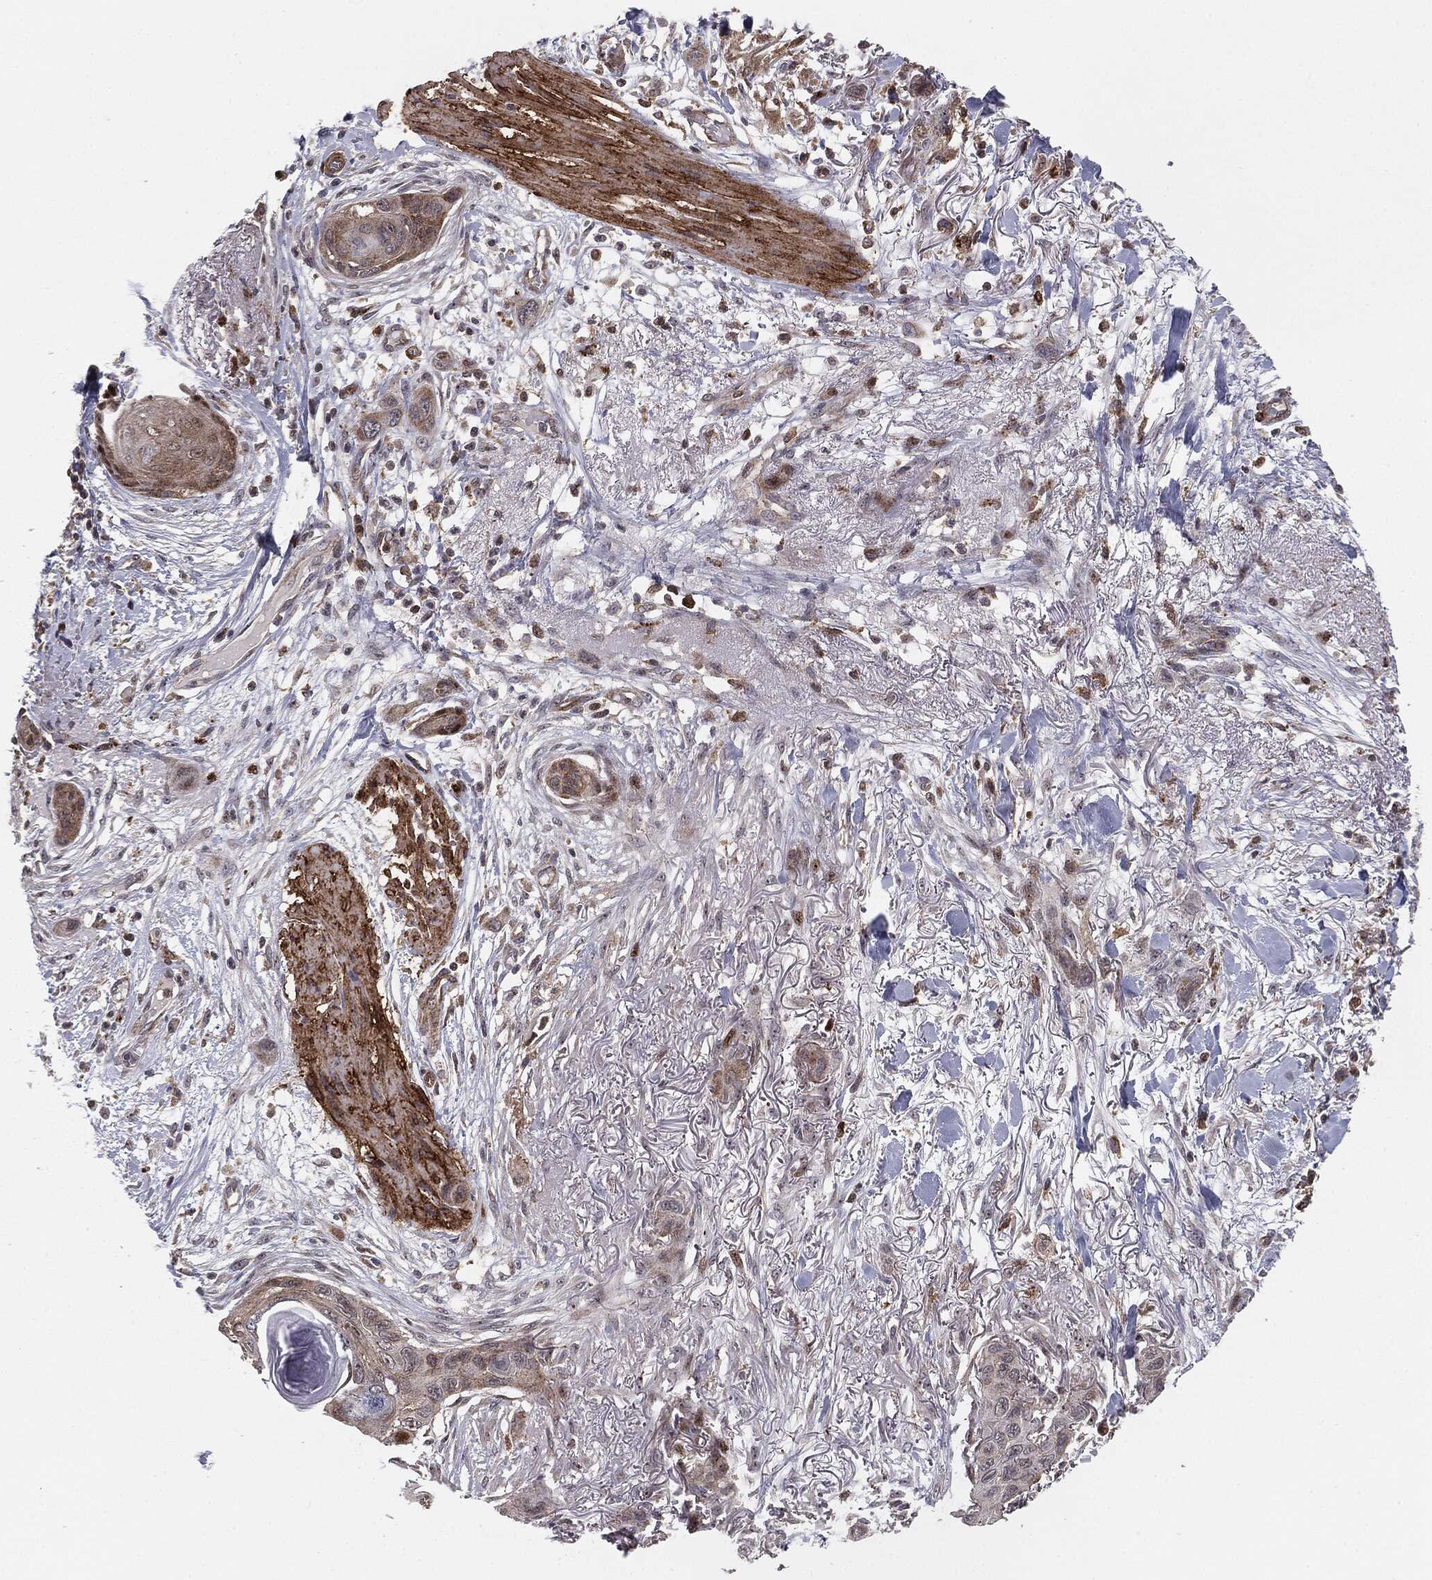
{"staining": {"intensity": "negative", "quantity": "none", "location": "none"}, "tissue": "skin cancer", "cell_type": "Tumor cells", "image_type": "cancer", "snomed": [{"axis": "morphology", "description": "Squamous cell carcinoma, NOS"}, {"axis": "topography", "description": "Skin"}], "caption": "The micrograph exhibits no significant staining in tumor cells of skin squamous cell carcinoma.", "gene": "PTEN", "patient": {"sex": "male", "age": 79}}